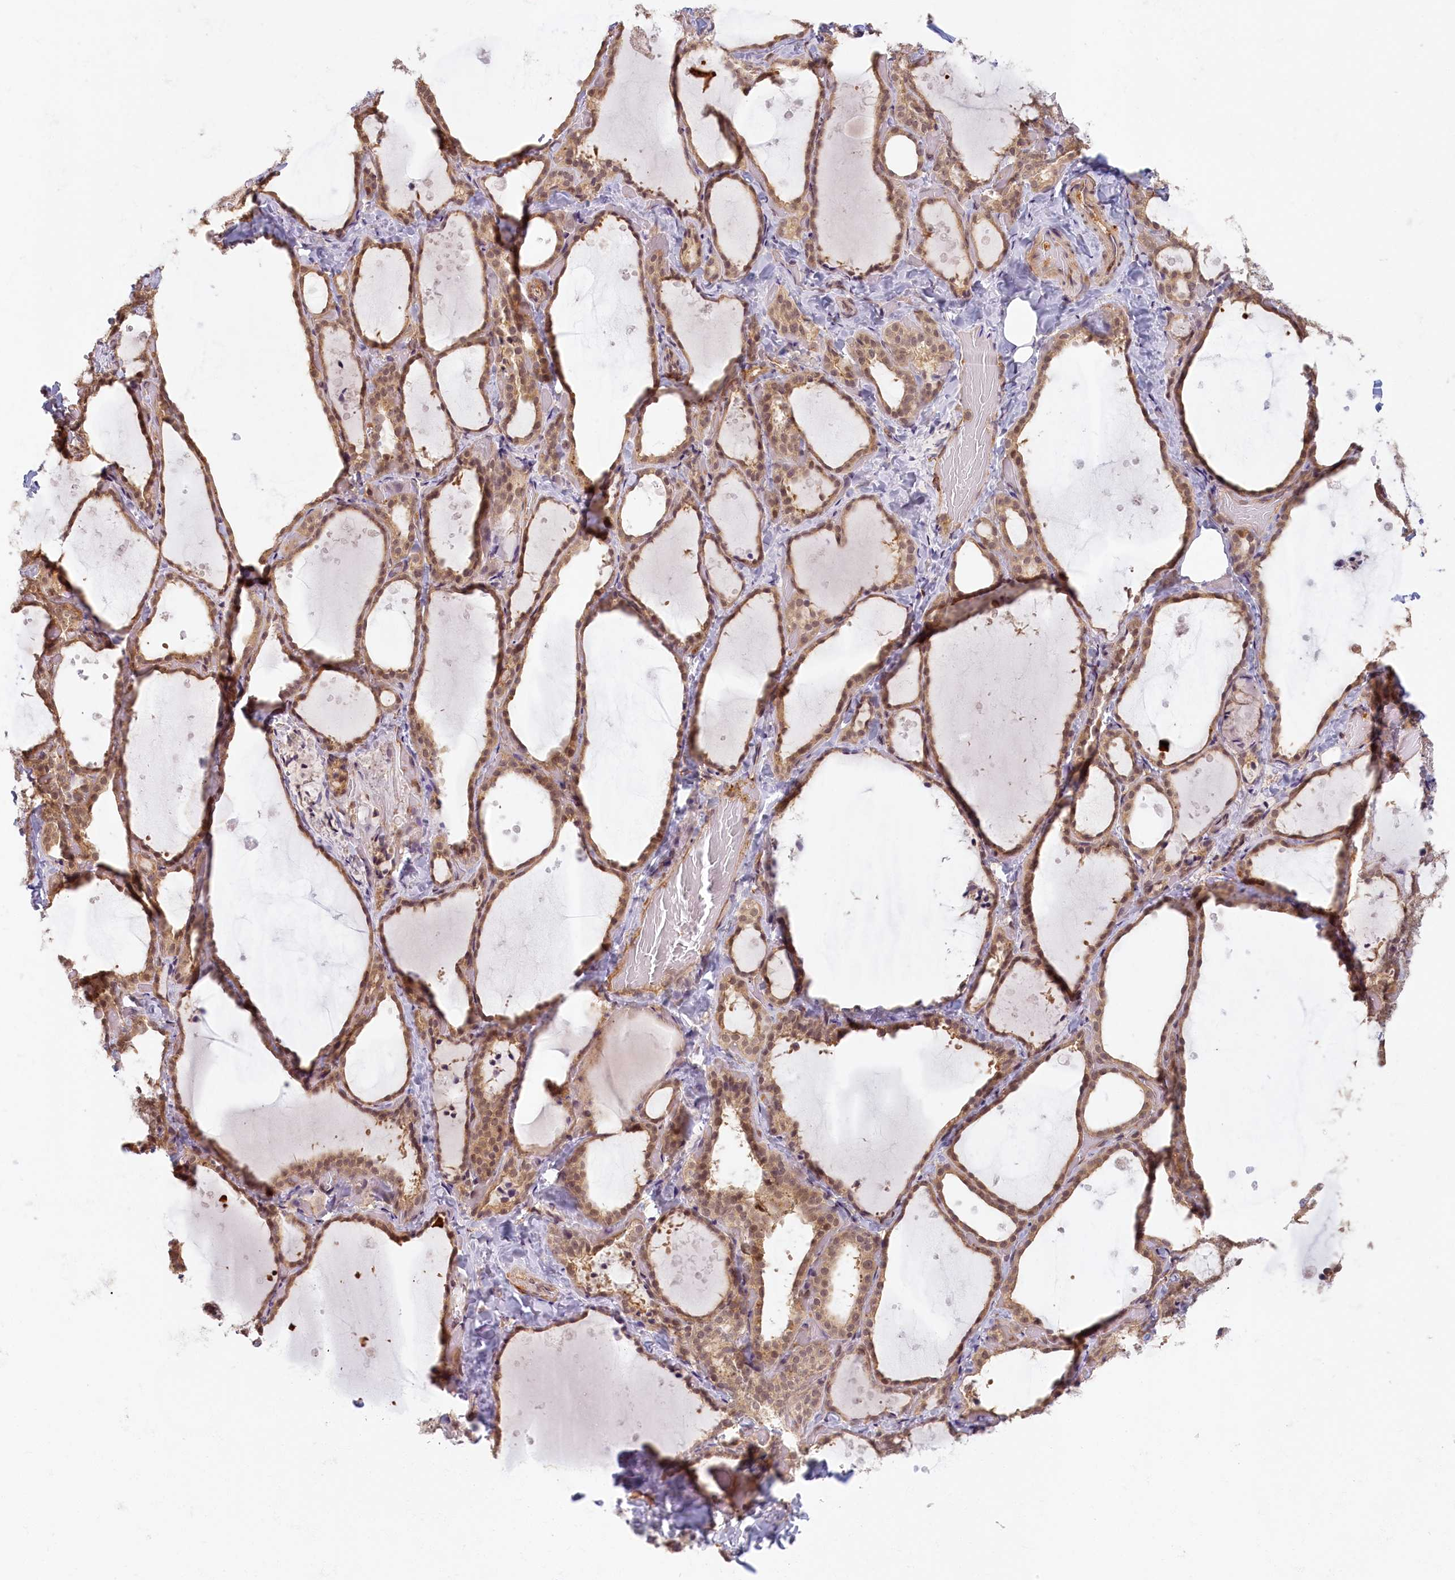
{"staining": {"intensity": "moderate", "quantity": ">75%", "location": "cytoplasmic/membranous,nuclear"}, "tissue": "thyroid gland", "cell_type": "Glandular cells", "image_type": "normal", "snomed": [{"axis": "morphology", "description": "Normal tissue, NOS"}, {"axis": "topography", "description": "Thyroid gland"}], "caption": "Brown immunohistochemical staining in unremarkable thyroid gland shows moderate cytoplasmic/membranous,nuclear positivity in about >75% of glandular cells. The staining was performed using DAB, with brown indicating positive protein expression. Nuclei are stained blue with hematoxylin.", "gene": "C19orf44", "patient": {"sex": "female", "age": 44}}